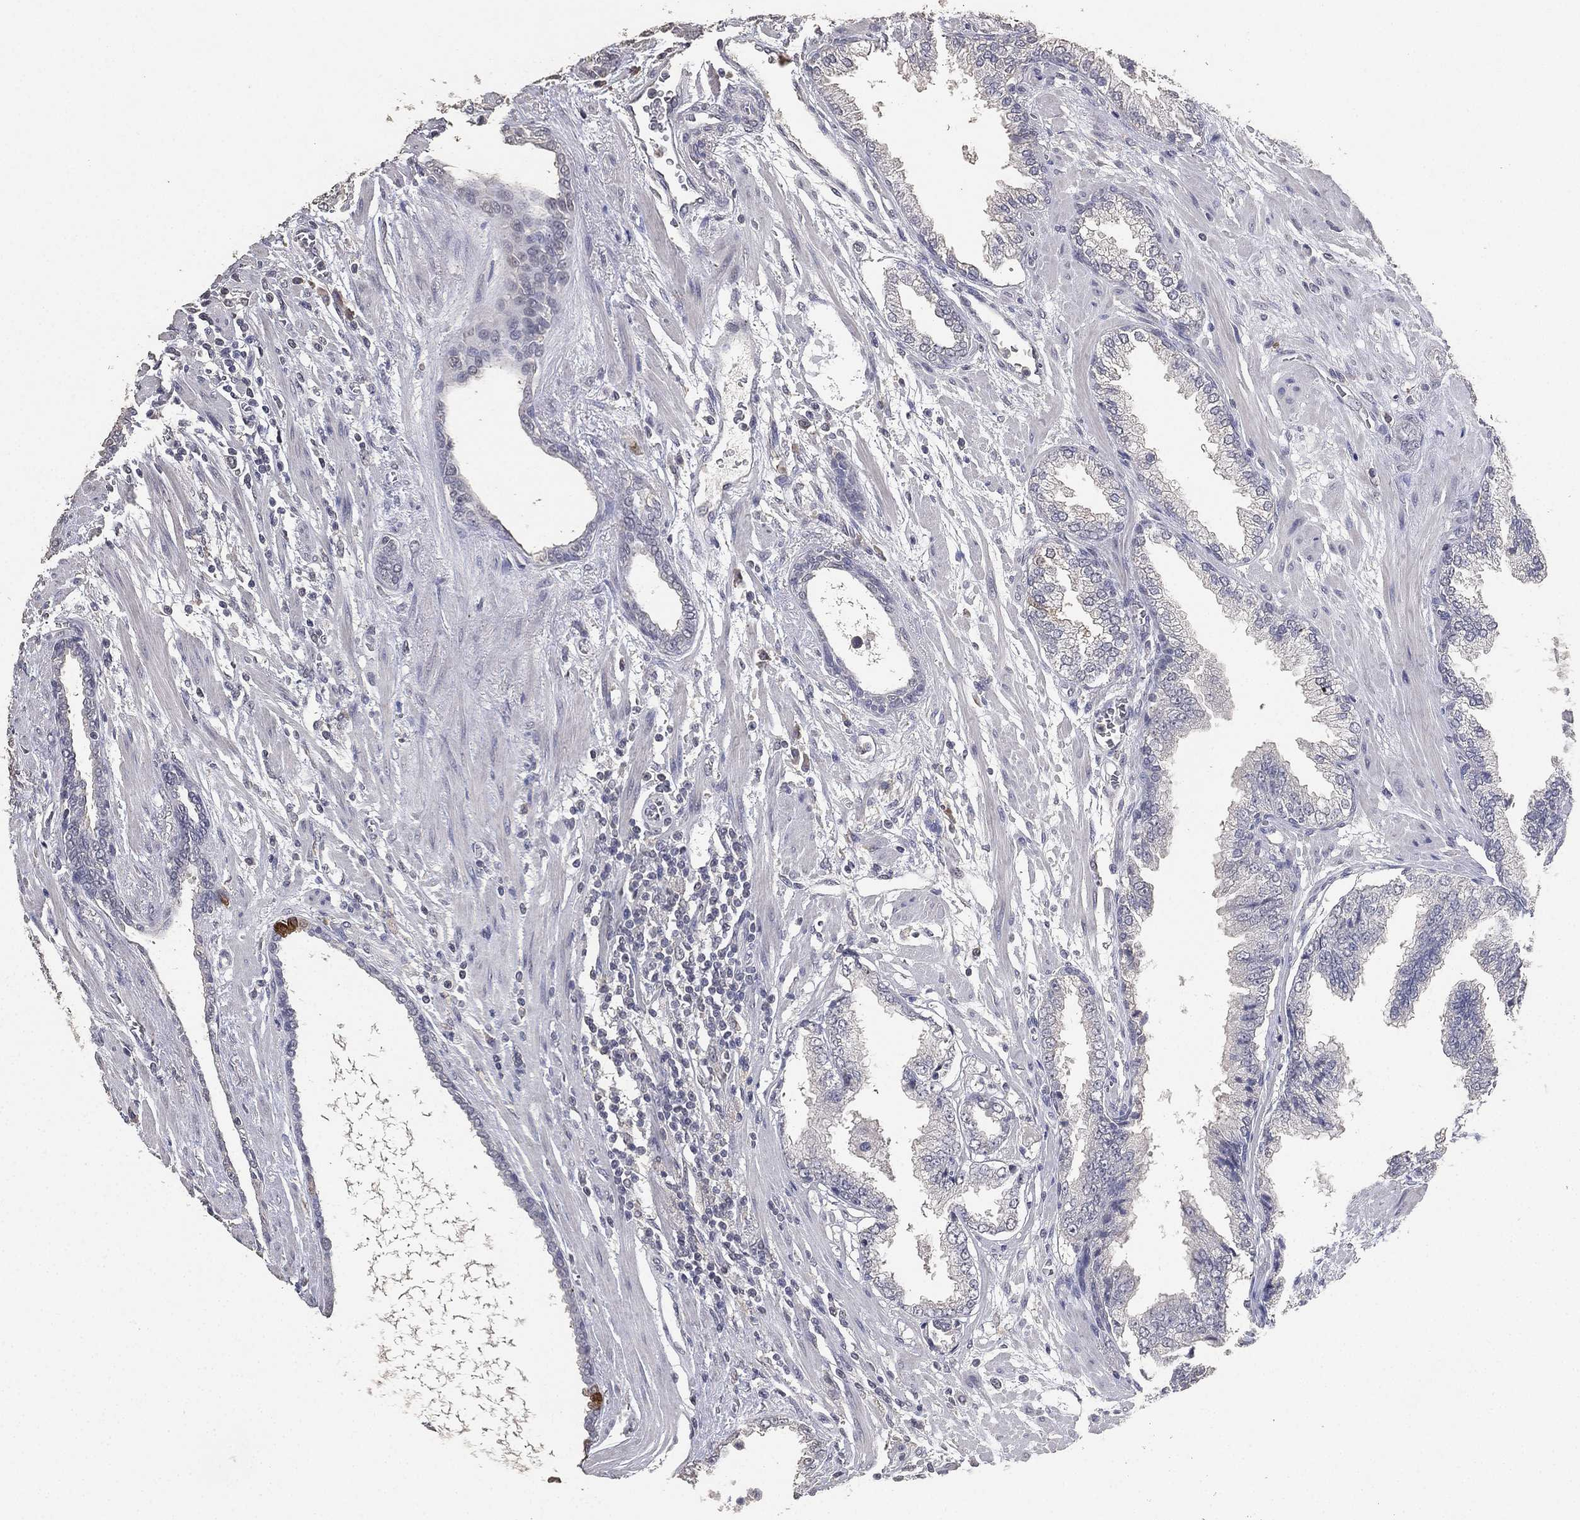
{"staining": {"intensity": "negative", "quantity": "none", "location": "none"}, "tissue": "prostate cancer", "cell_type": "Tumor cells", "image_type": "cancer", "snomed": [{"axis": "morphology", "description": "Adenocarcinoma, Low grade"}, {"axis": "topography", "description": "Prostate"}], "caption": "Immunohistochemistry micrograph of human prostate cancer stained for a protein (brown), which reveals no expression in tumor cells. (DAB (3,3'-diaminobenzidine) immunohistochemistry (IHC) visualized using brightfield microscopy, high magnification).", "gene": "DSG1", "patient": {"sex": "male", "age": 69}}